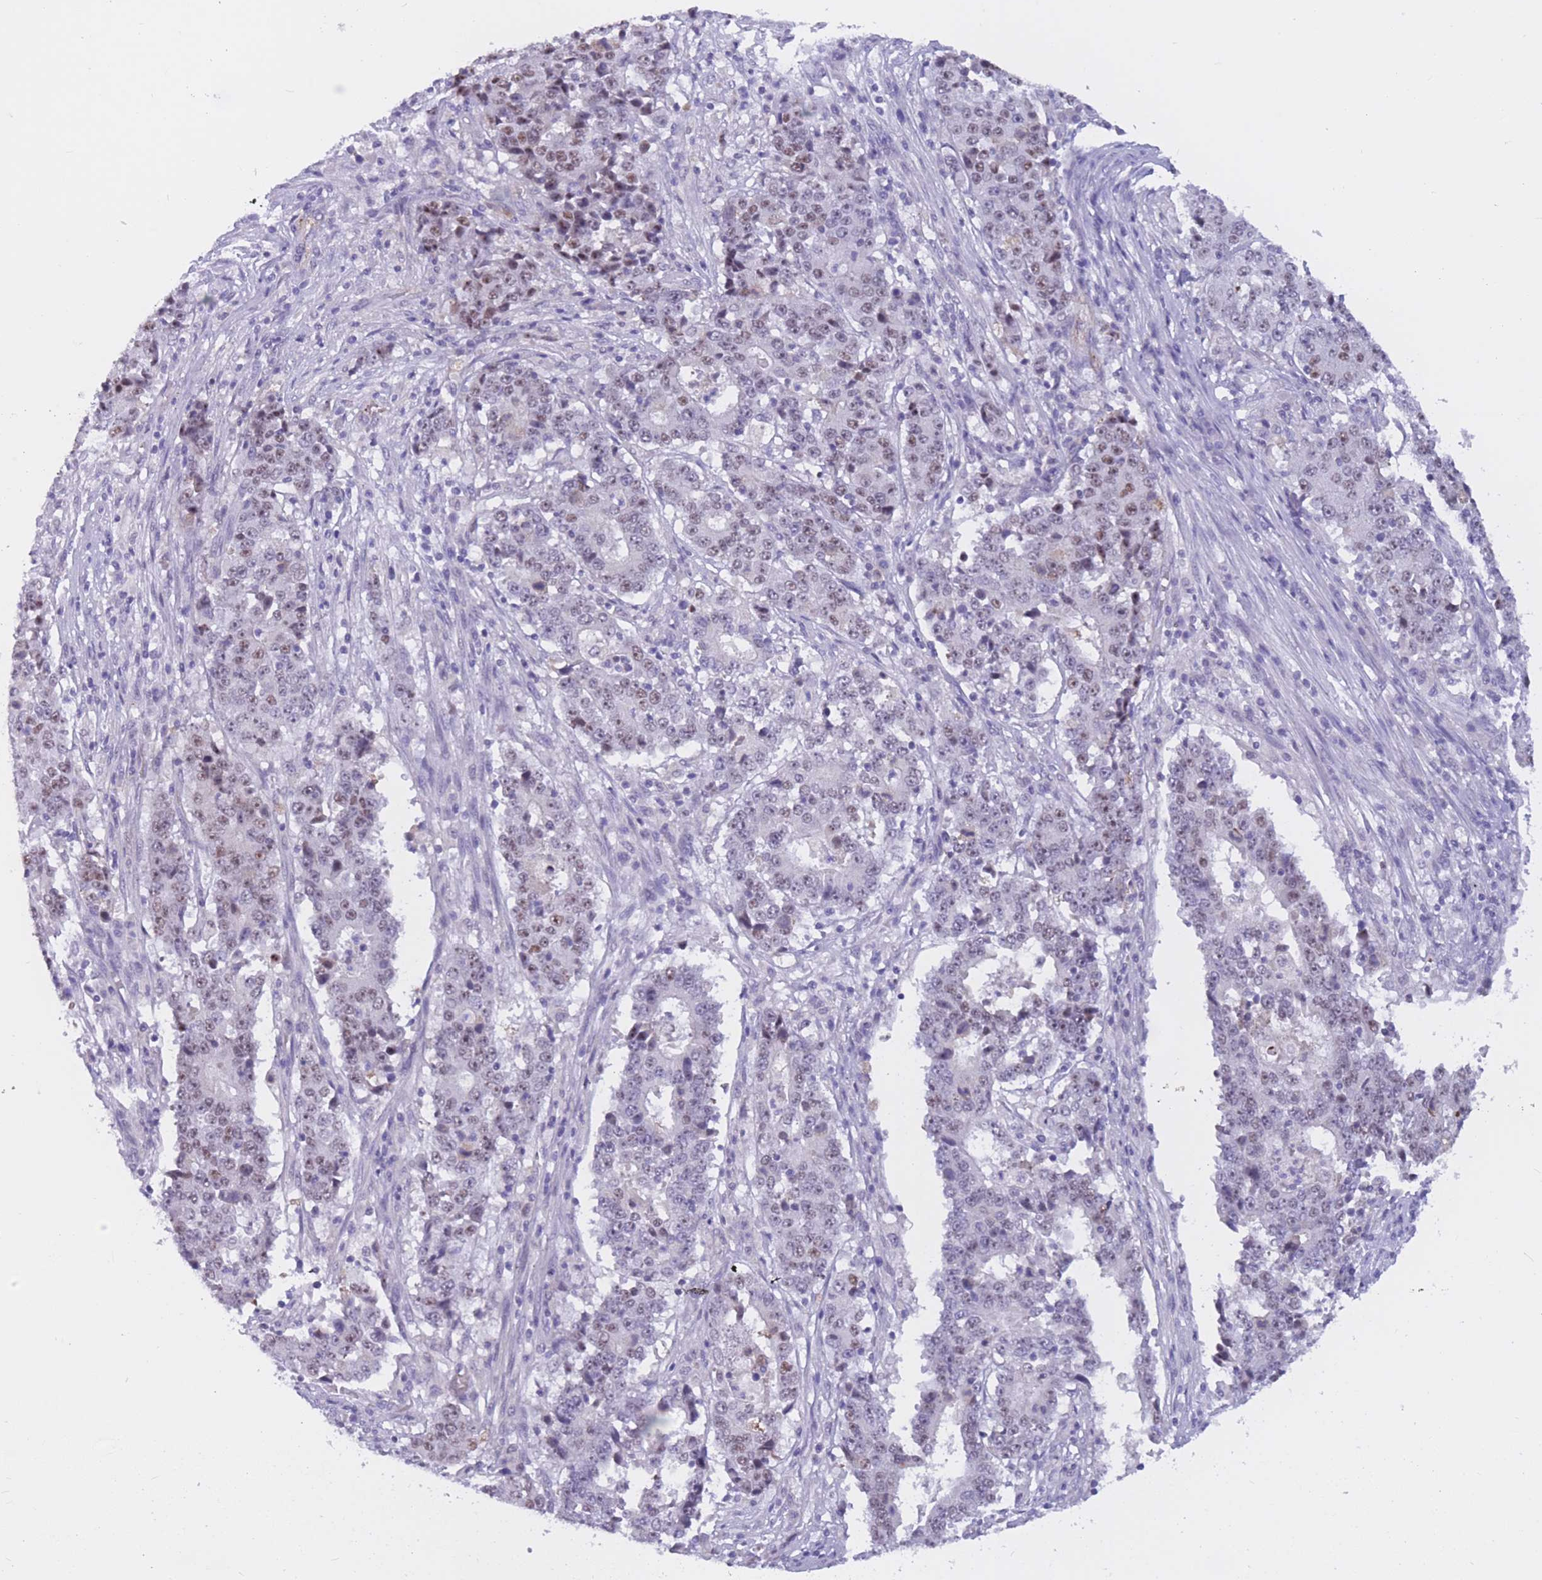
{"staining": {"intensity": "moderate", "quantity": "<25%", "location": "nuclear"}, "tissue": "stomach cancer", "cell_type": "Tumor cells", "image_type": "cancer", "snomed": [{"axis": "morphology", "description": "Adenocarcinoma, NOS"}, {"axis": "topography", "description": "Stomach"}], "caption": "Adenocarcinoma (stomach) stained with immunohistochemistry (IHC) displays moderate nuclear positivity in about <25% of tumor cells.", "gene": "BOP1", "patient": {"sex": "male", "age": 59}}